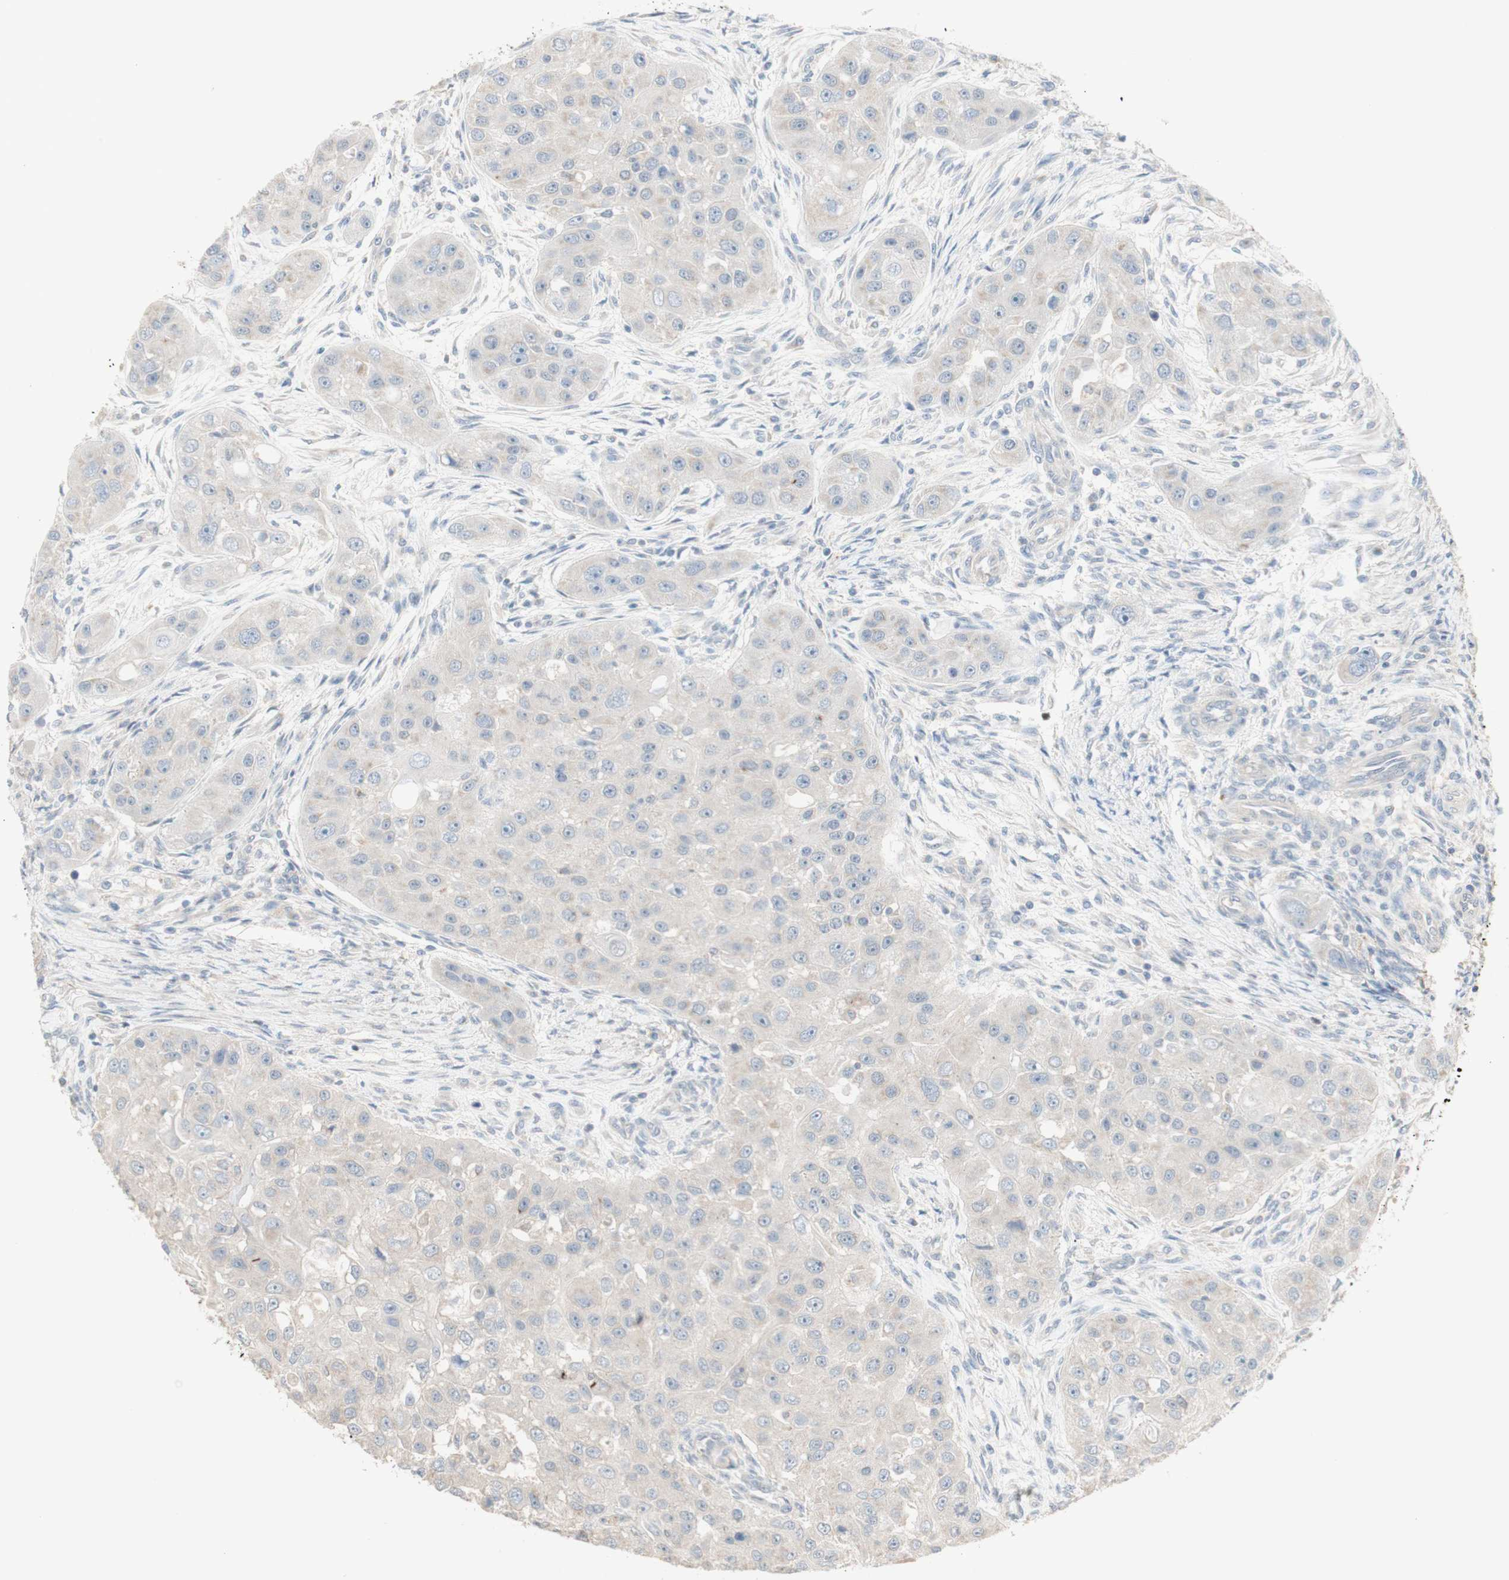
{"staining": {"intensity": "negative", "quantity": "none", "location": "none"}, "tissue": "head and neck cancer", "cell_type": "Tumor cells", "image_type": "cancer", "snomed": [{"axis": "morphology", "description": "Normal tissue, NOS"}, {"axis": "morphology", "description": "Squamous cell carcinoma, NOS"}, {"axis": "topography", "description": "Skeletal muscle"}, {"axis": "topography", "description": "Head-Neck"}], "caption": "Immunohistochemical staining of human squamous cell carcinoma (head and neck) displays no significant staining in tumor cells. (DAB (3,3'-diaminobenzidine) immunohistochemistry visualized using brightfield microscopy, high magnification).", "gene": "MANEA", "patient": {"sex": "male", "age": 51}}